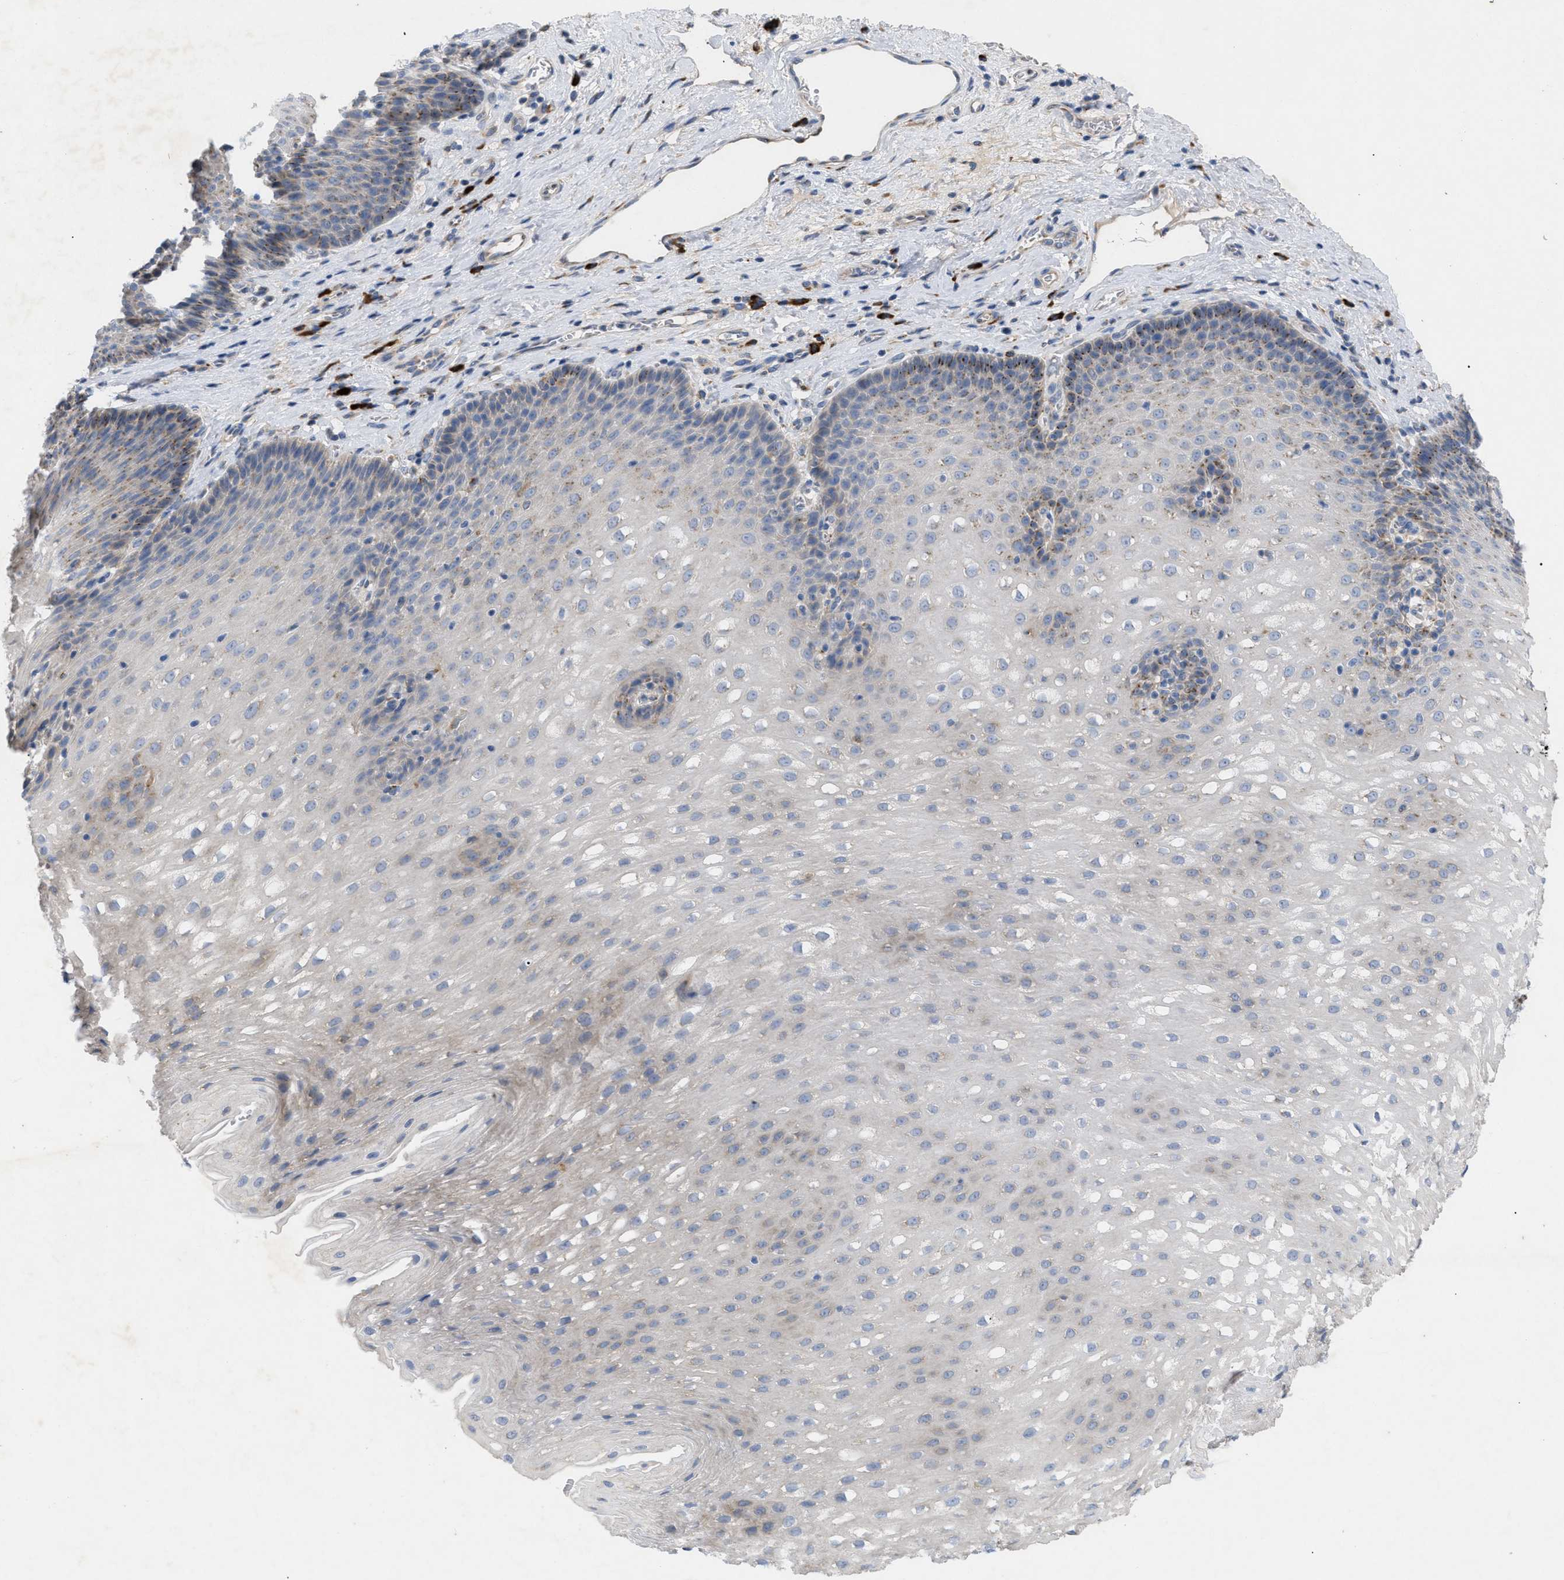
{"staining": {"intensity": "moderate", "quantity": "<25%", "location": "cytoplasmic/membranous"}, "tissue": "esophagus", "cell_type": "Squamous epithelial cells", "image_type": "normal", "snomed": [{"axis": "morphology", "description": "Normal tissue, NOS"}, {"axis": "topography", "description": "Esophagus"}], "caption": "Moderate cytoplasmic/membranous staining is appreciated in about <25% of squamous epithelial cells in unremarkable esophagus. (DAB = brown stain, brightfield microscopy at high magnification).", "gene": "SLC50A1", "patient": {"sex": "male", "age": 48}}